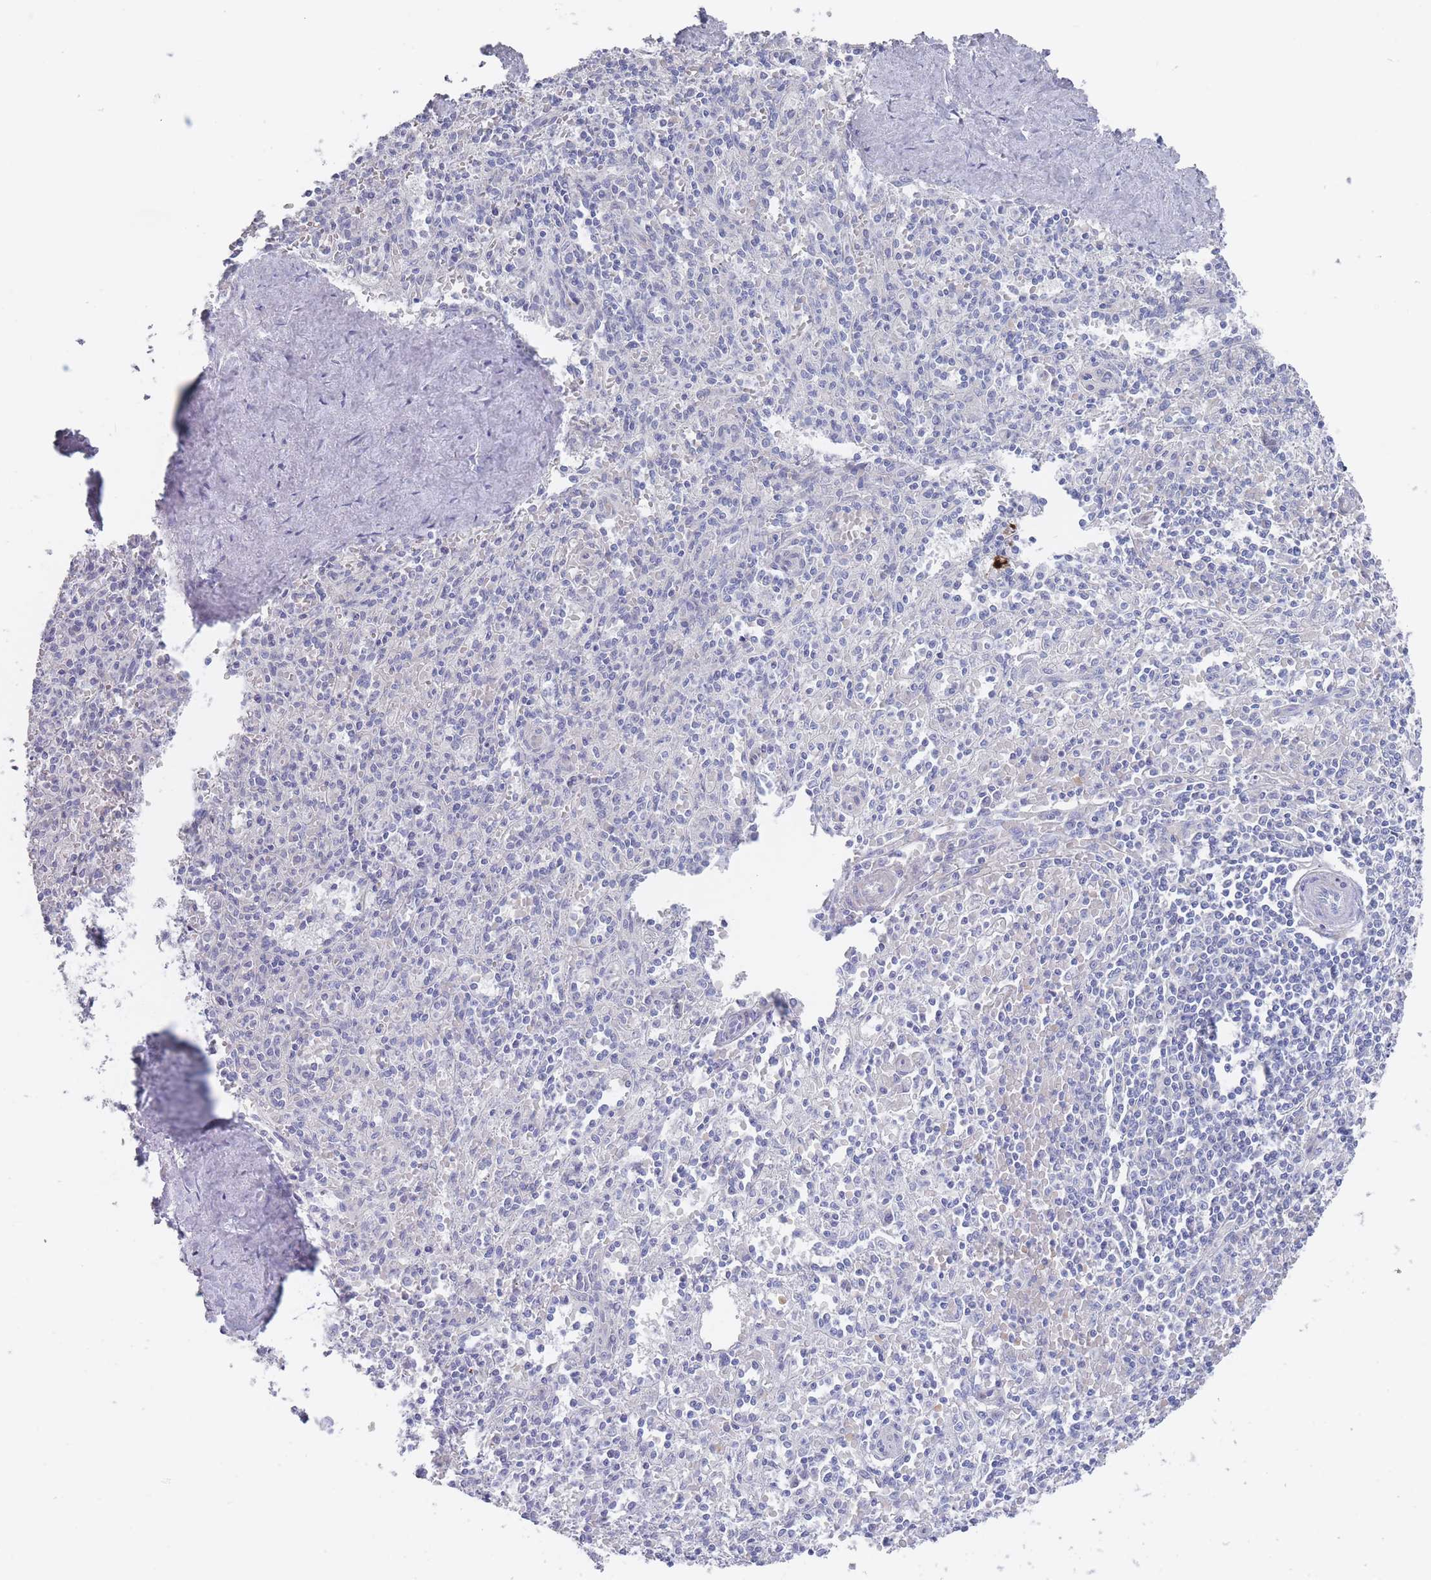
{"staining": {"intensity": "negative", "quantity": "none", "location": "none"}, "tissue": "spleen", "cell_type": "Cells in red pulp", "image_type": "normal", "snomed": [{"axis": "morphology", "description": "Normal tissue, NOS"}, {"axis": "topography", "description": "Spleen"}], "caption": "Immunohistochemistry image of benign spleen stained for a protein (brown), which reveals no staining in cells in red pulp. (Immunohistochemistry (ihc), brightfield microscopy, high magnification).", "gene": "PIGU", "patient": {"sex": "female", "age": 70}}